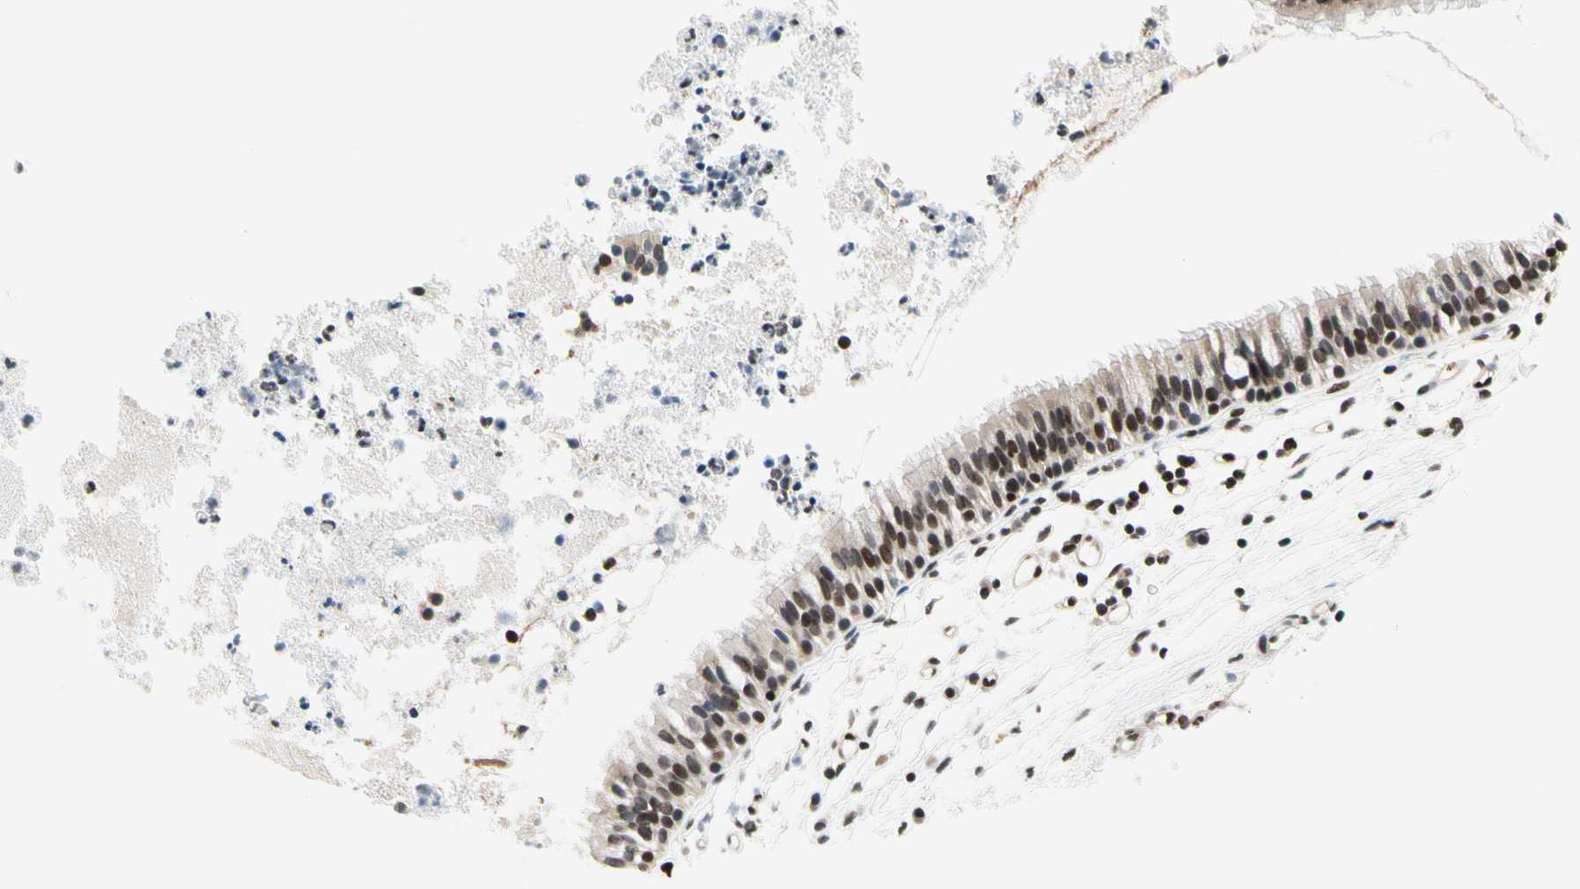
{"staining": {"intensity": "moderate", "quantity": ">75%", "location": "cytoplasmic/membranous,nuclear"}, "tissue": "nasopharynx", "cell_type": "Respiratory epithelial cells", "image_type": "normal", "snomed": [{"axis": "morphology", "description": "Normal tissue, NOS"}, {"axis": "topography", "description": "Nasopharynx"}], "caption": "An image of human nasopharynx stained for a protein reveals moderate cytoplasmic/membranous,nuclear brown staining in respiratory epithelial cells. The protein is stained brown, and the nuclei are stained in blue (DAB (3,3'-diaminobenzidine) IHC with brightfield microscopy, high magnification).", "gene": "RECQL", "patient": {"sex": "male", "age": 21}}